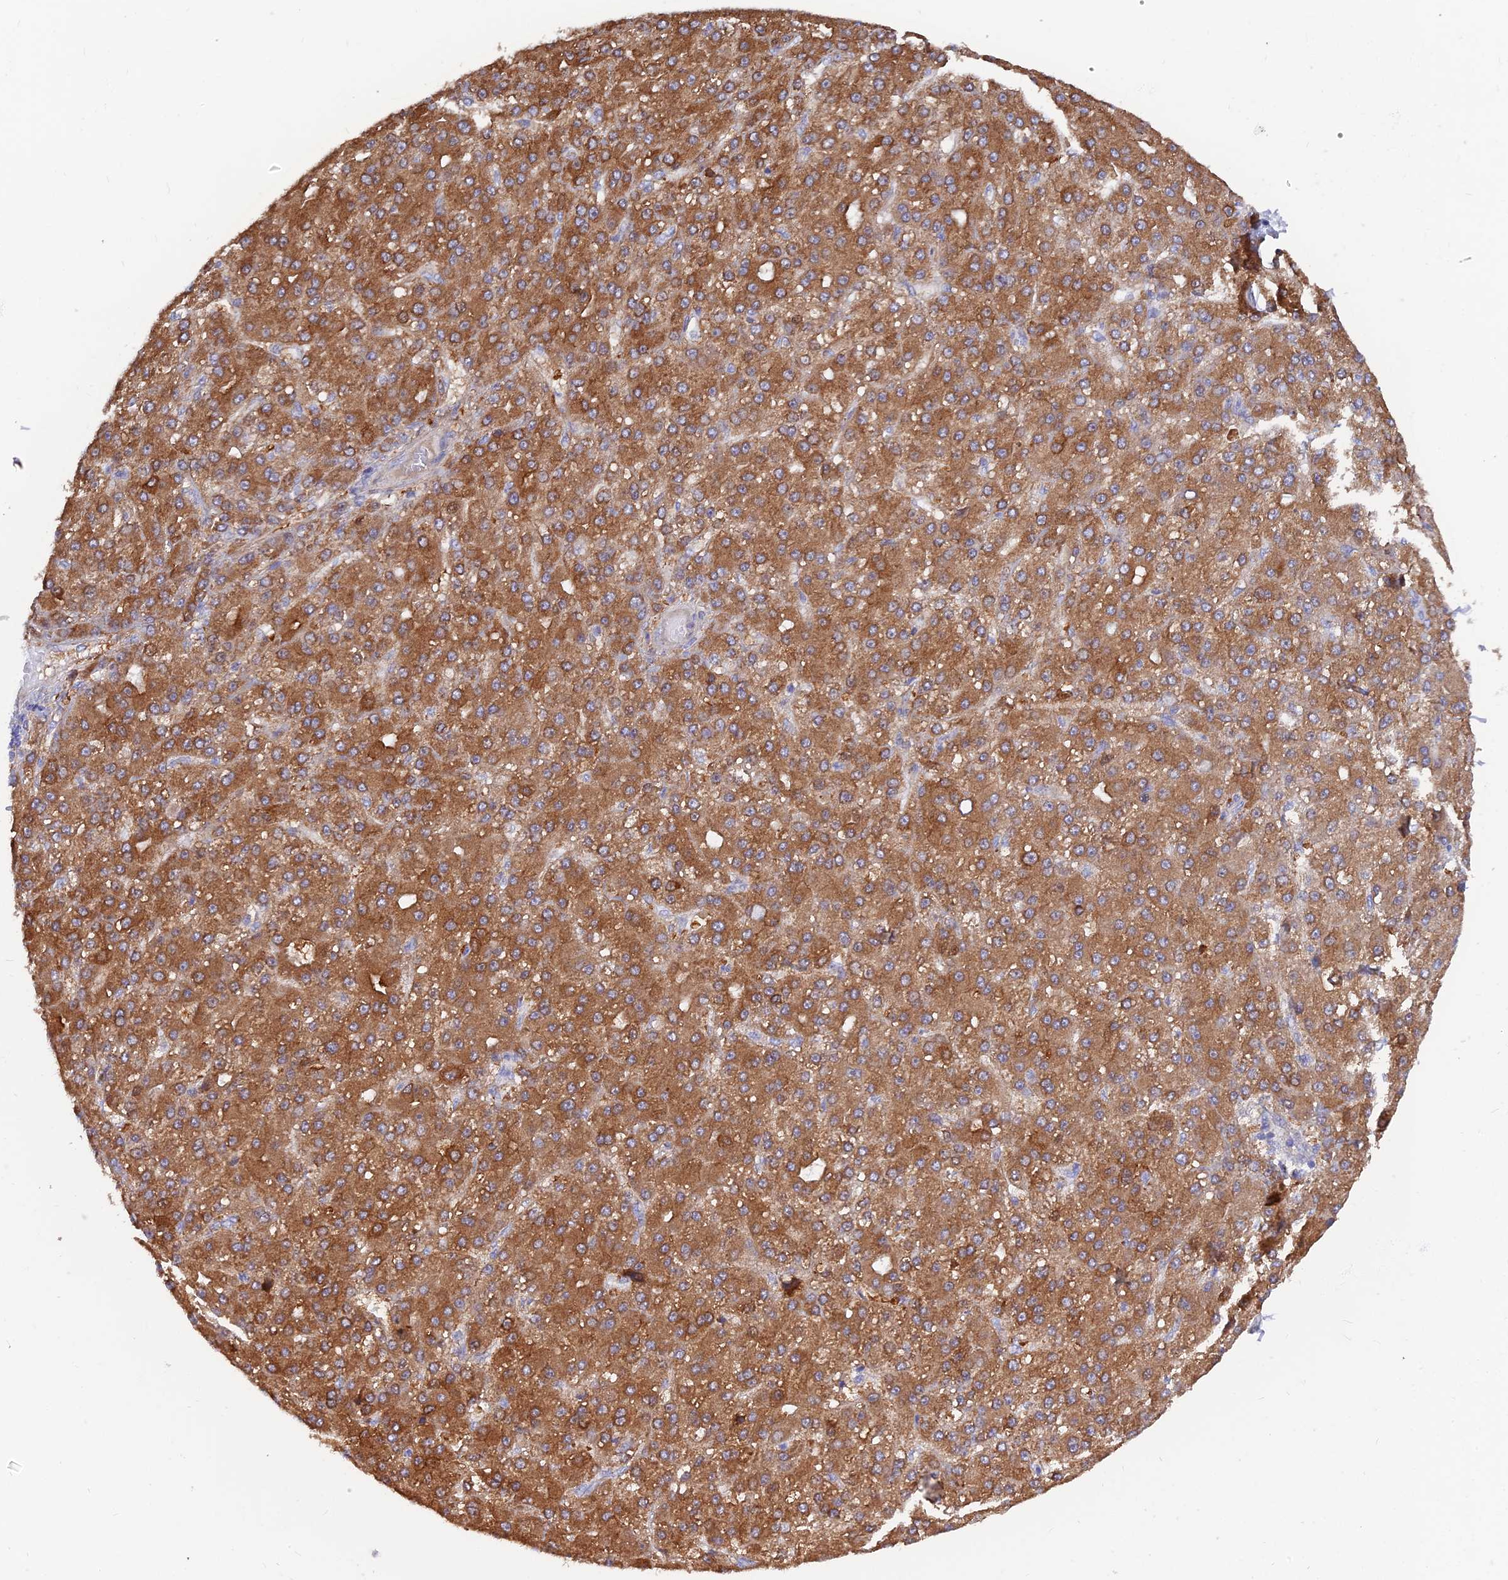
{"staining": {"intensity": "moderate", "quantity": ">75%", "location": "cytoplasmic/membranous"}, "tissue": "liver cancer", "cell_type": "Tumor cells", "image_type": "cancer", "snomed": [{"axis": "morphology", "description": "Carcinoma, Hepatocellular, NOS"}, {"axis": "topography", "description": "Liver"}], "caption": "The photomicrograph demonstrates staining of hepatocellular carcinoma (liver), revealing moderate cytoplasmic/membranous protein staining (brown color) within tumor cells.", "gene": "TIGD6", "patient": {"sex": "male", "age": 67}}